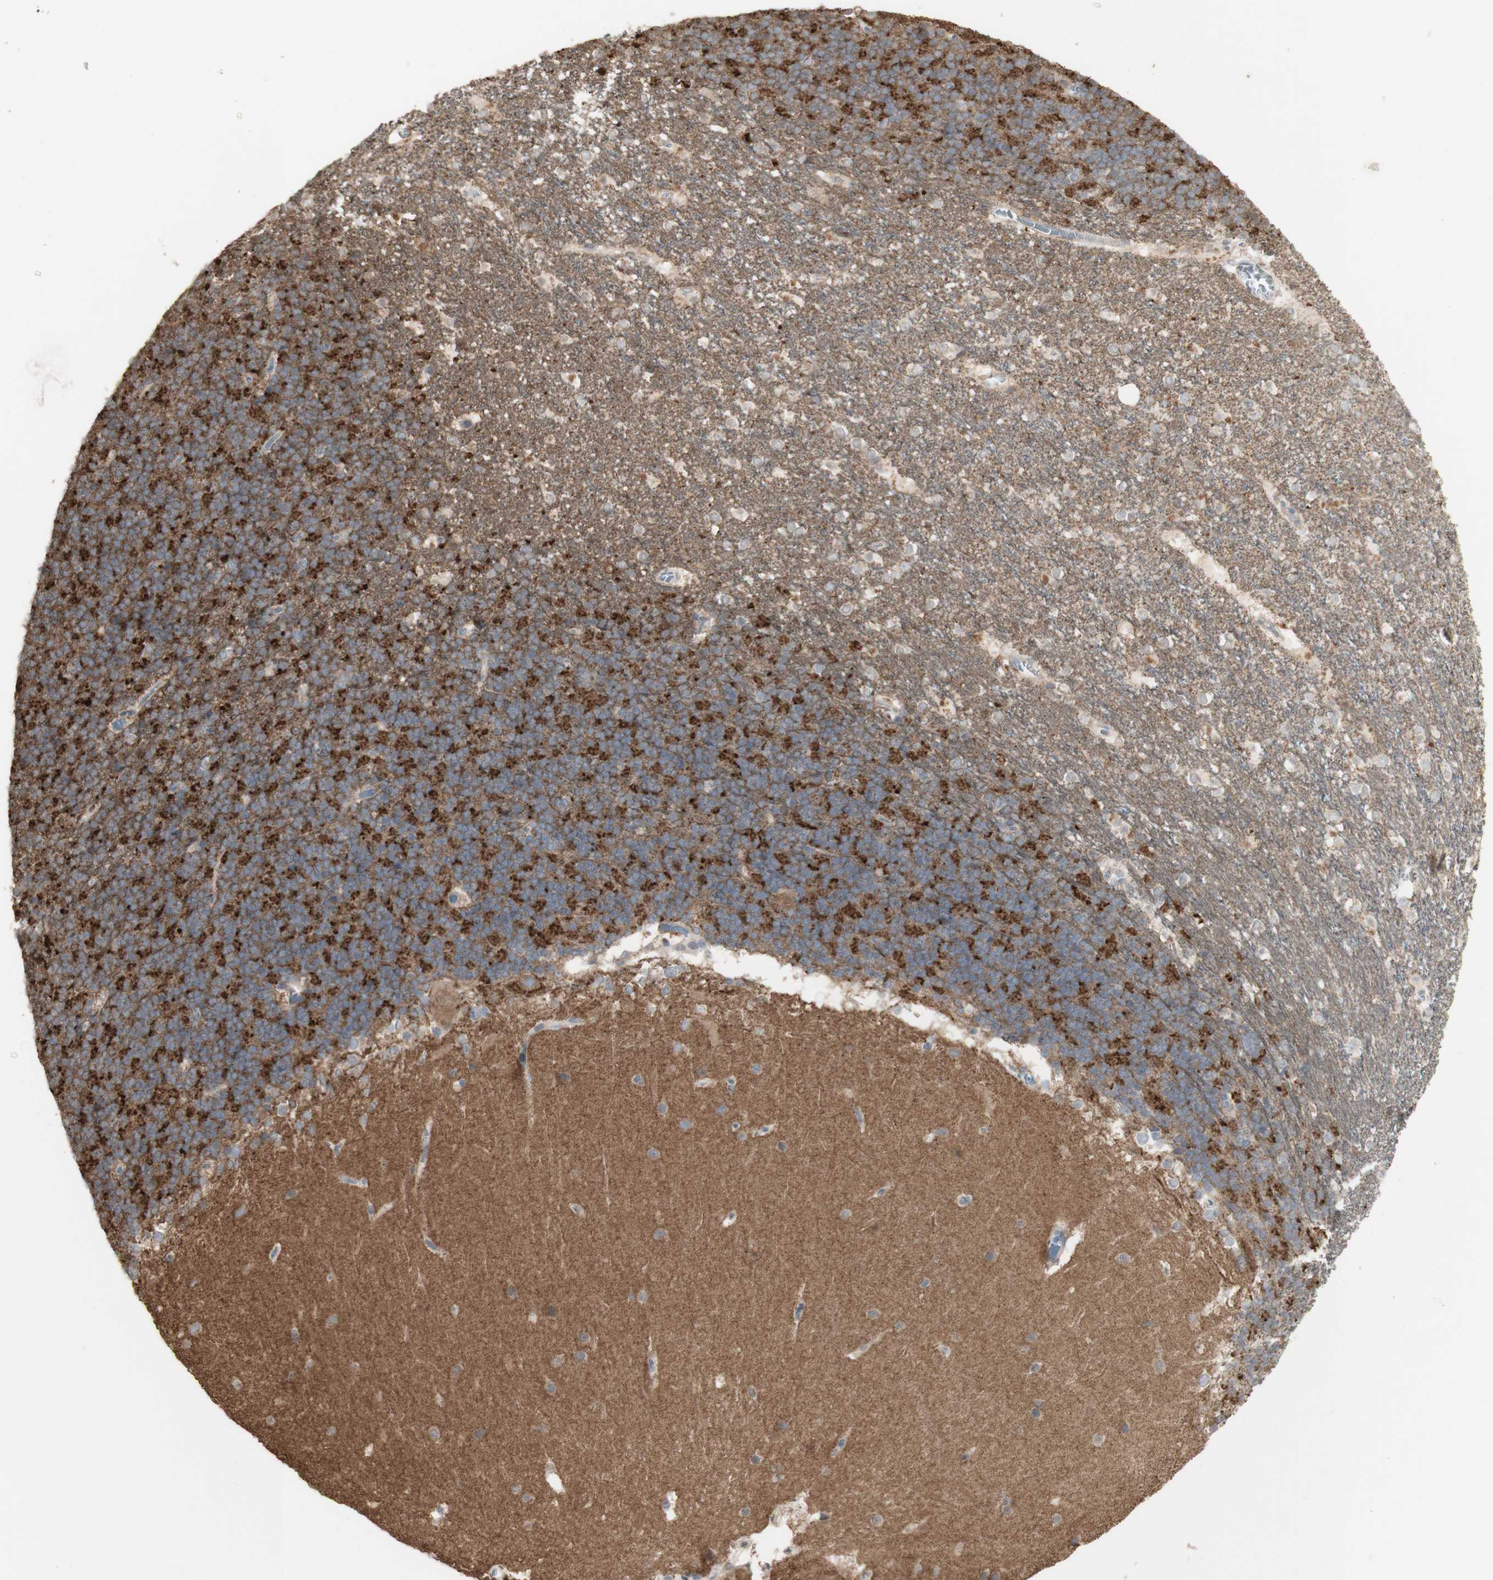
{"staining": {"intensity": "weak", "quantity": "25%-75%", "location": "cytoplasmic/membranous"}, "tissue": "cerebellum", "cell_type": "Cells in granular layer", "image_type": "normal", "snomed": [{"axis": "morphology", "description": "Normal tissue, NOS"}, {"axis": "topography", "description": "Cerebellum"}], "caption": "Immunohistochemical staining of unremarkable human cerebellum shows low levels of weak cytoplasmic/membranous expression in about 25%-75% of cells in granular layer.", "gene": "ATP6V1E1", "patient": {"sex": "female", "age": 19}}